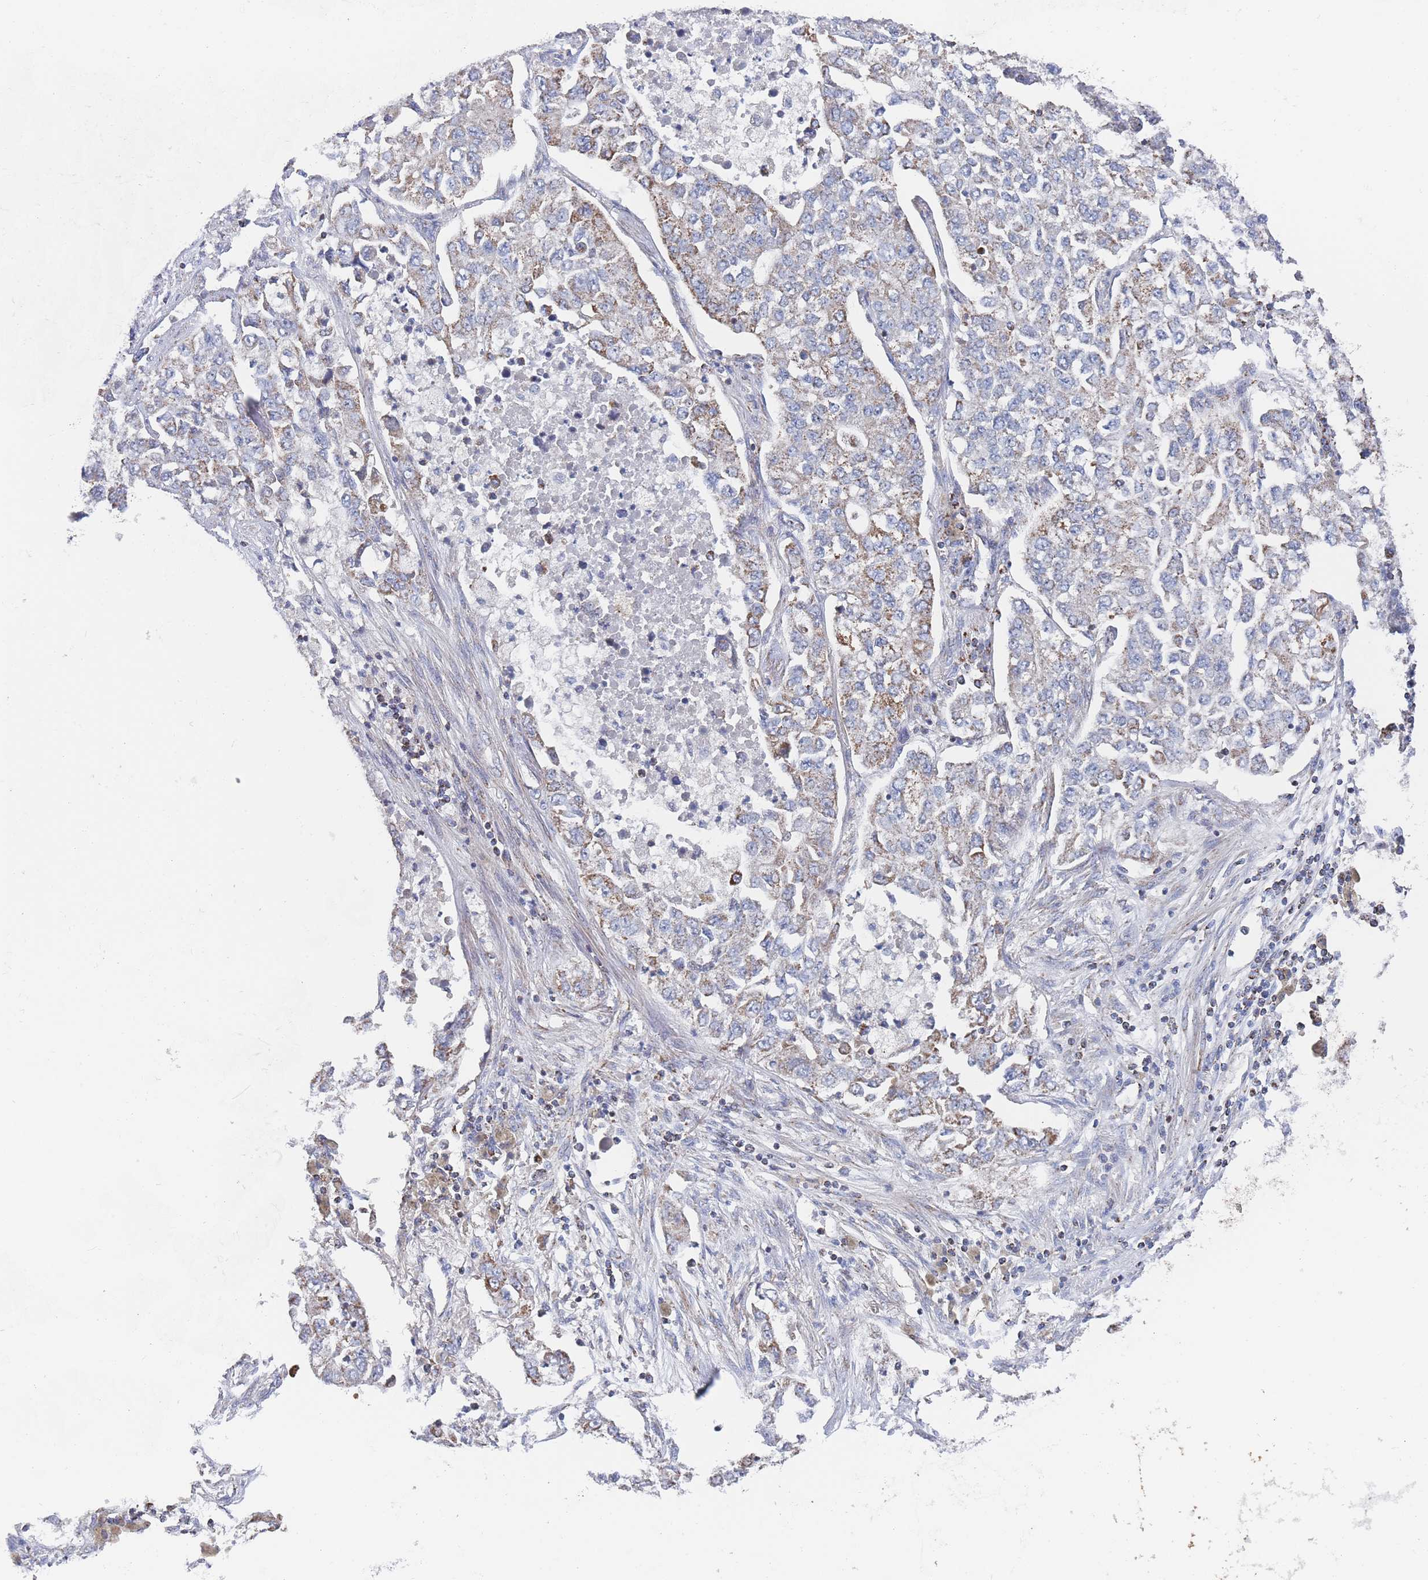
{"staining": {"intensity": "moderate", "quantity": "25%-75%", "location": "cytoplasmic/membranous"}, "tissue": "lung cancer", "cell_type": "Tumor cells", "image_type": "cancer", "snomed": [{"axis": "morphology", "description": "Adenocarcinoma, NOS"}, {"axis": "topography", "description": "Lung"}], "caption": "Adenocarcinoma (lung) stained with immunohistochemistry (IHC) exhibits moderate cytoplasmic/membranous positivity in about 25%-75% of tumor cells.", "gene": "IKZF4", "patient": {"sex": "male", "age": 49}}